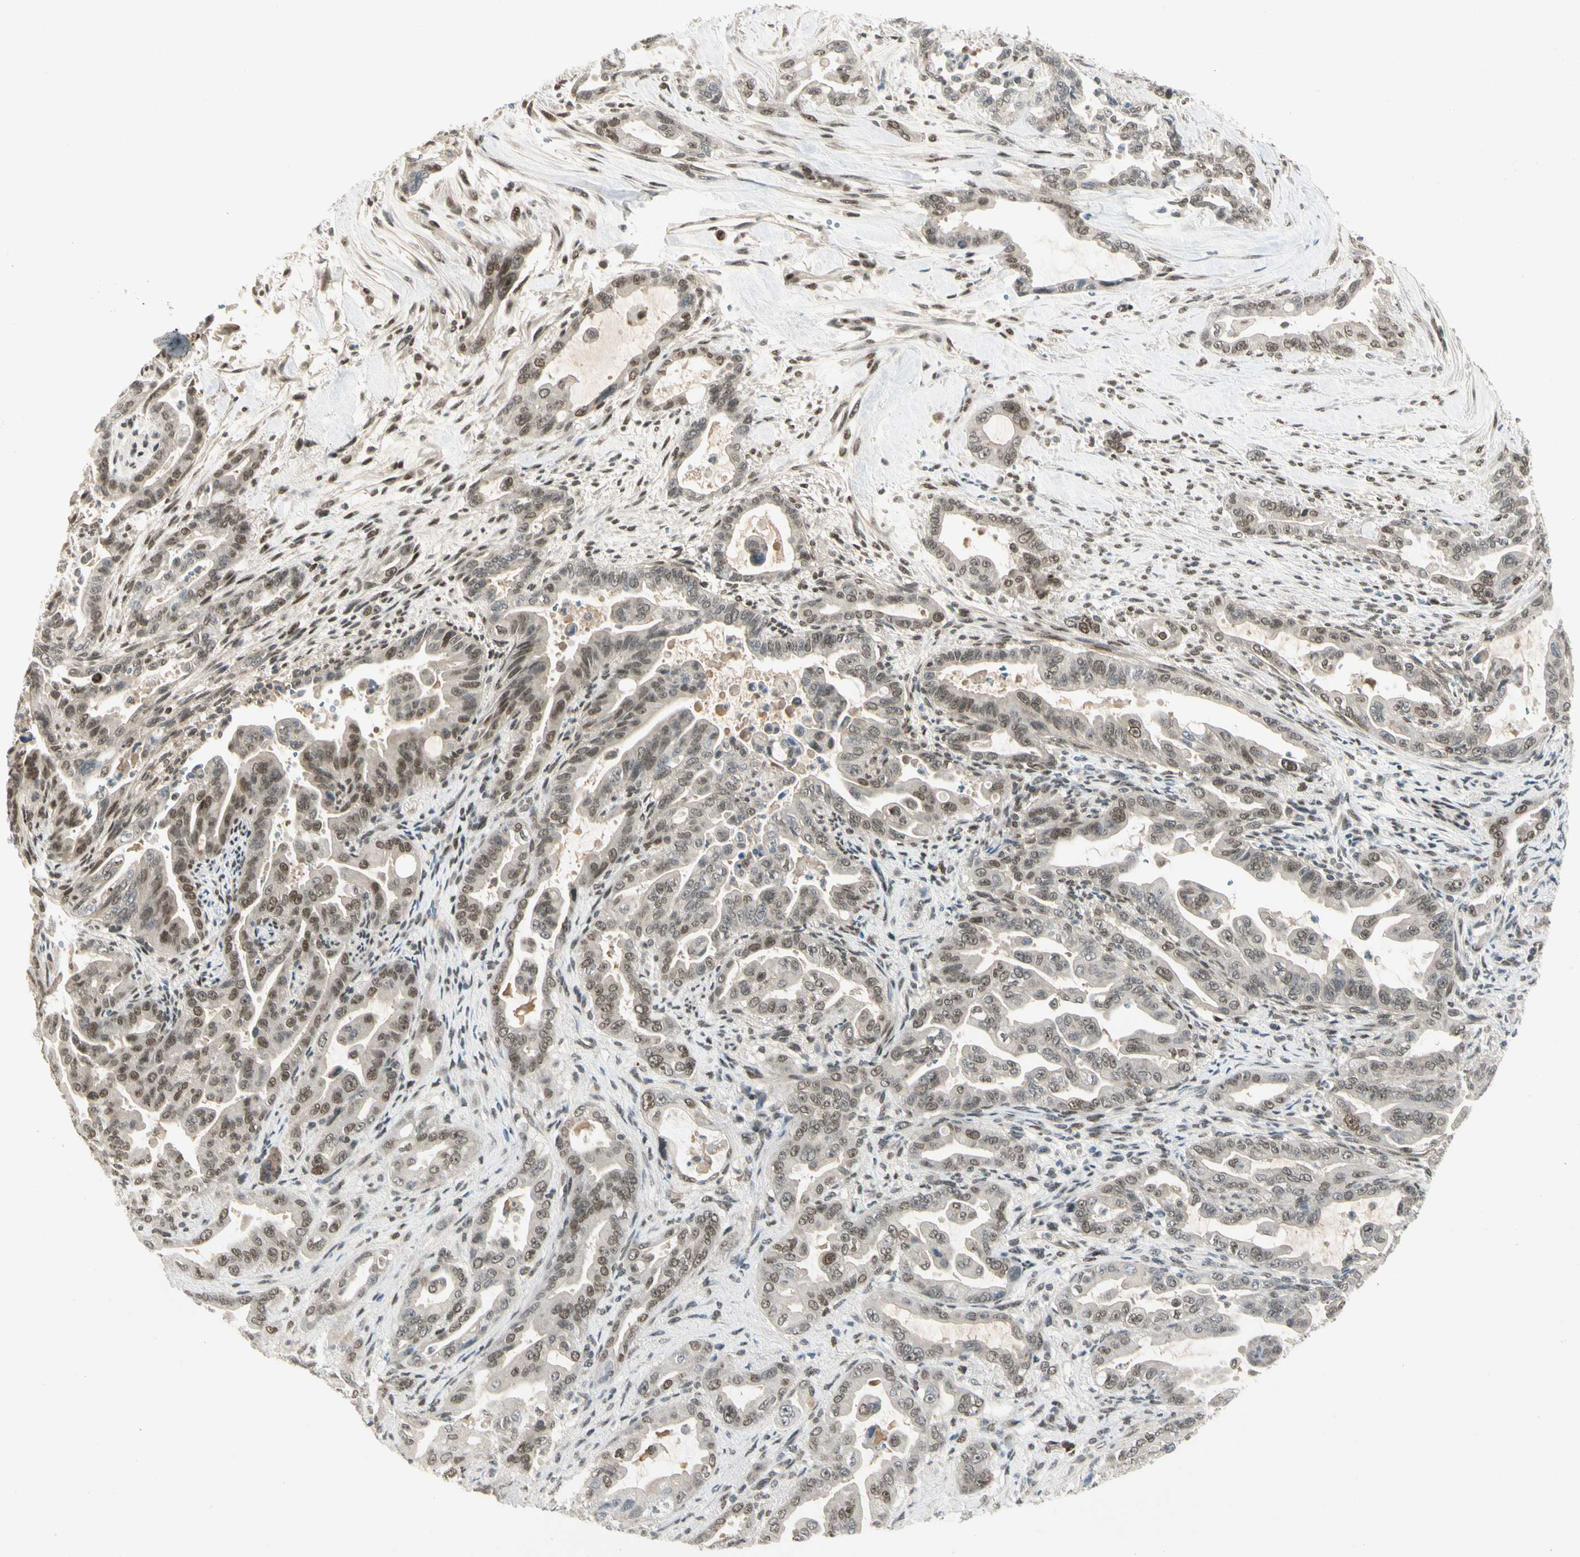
{"staining": {"intensity": "weak", "quantity": "25%-75%", "location": "nuclear"}, "tissue": "pancreatic cancer", "cell_type": "Tumor cells", "image_type": "cancer", "snomed": [{"axis": "morphology", "description": "Adenocarcinoma, NOS"}, {"axis": "topography", "description": "Pancreas"}], "caption": "Protein staining exhibits weak nuclear positivity in approximately 25%-75% of tumor cells in pancreatic cancer.", "gene": "GTF3A", "patient": {"sex": "male", "age": 70}}